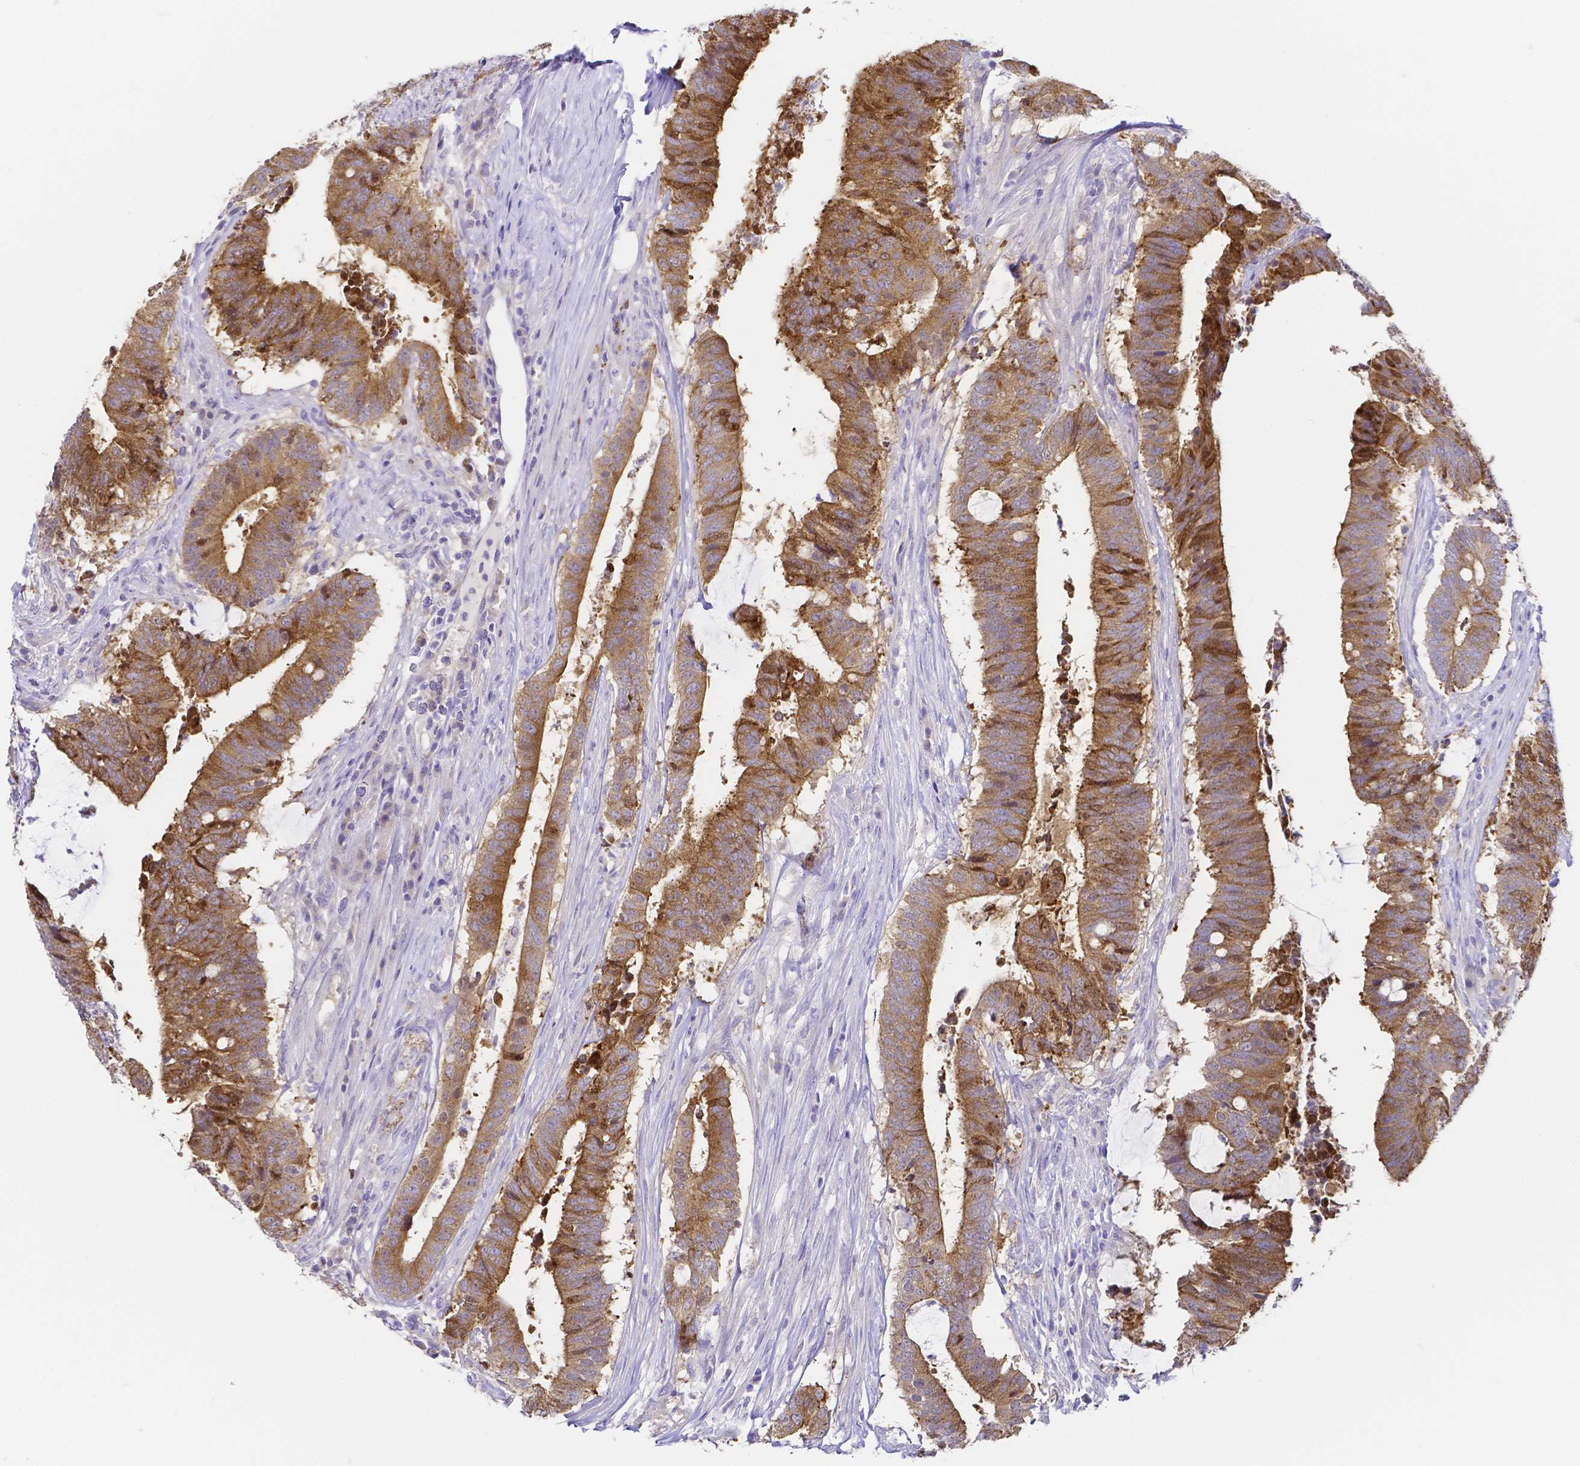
{"staining": {"intensity": "moderate", "quantity": ">75%", "location": "cytoplasmic/membranous"}, "tissue": "colorectal cancer", "cell_type": "Tumor cells", "image_type": "cancer", "snomed": [{"axis": "morphology", "description": "Adenocarcinoma, NOS"}, {"axis": "topography", "description": "Colon"}], "caption": "Human adenocarcinoma (colorectal) stained for a protein (brown) demonstrates moderate cytoplasmic/membranous positive staining in approximately >75% of tumor cells.", "gene": "PKP3", "patient": {"sex": "female", "age": 43}}